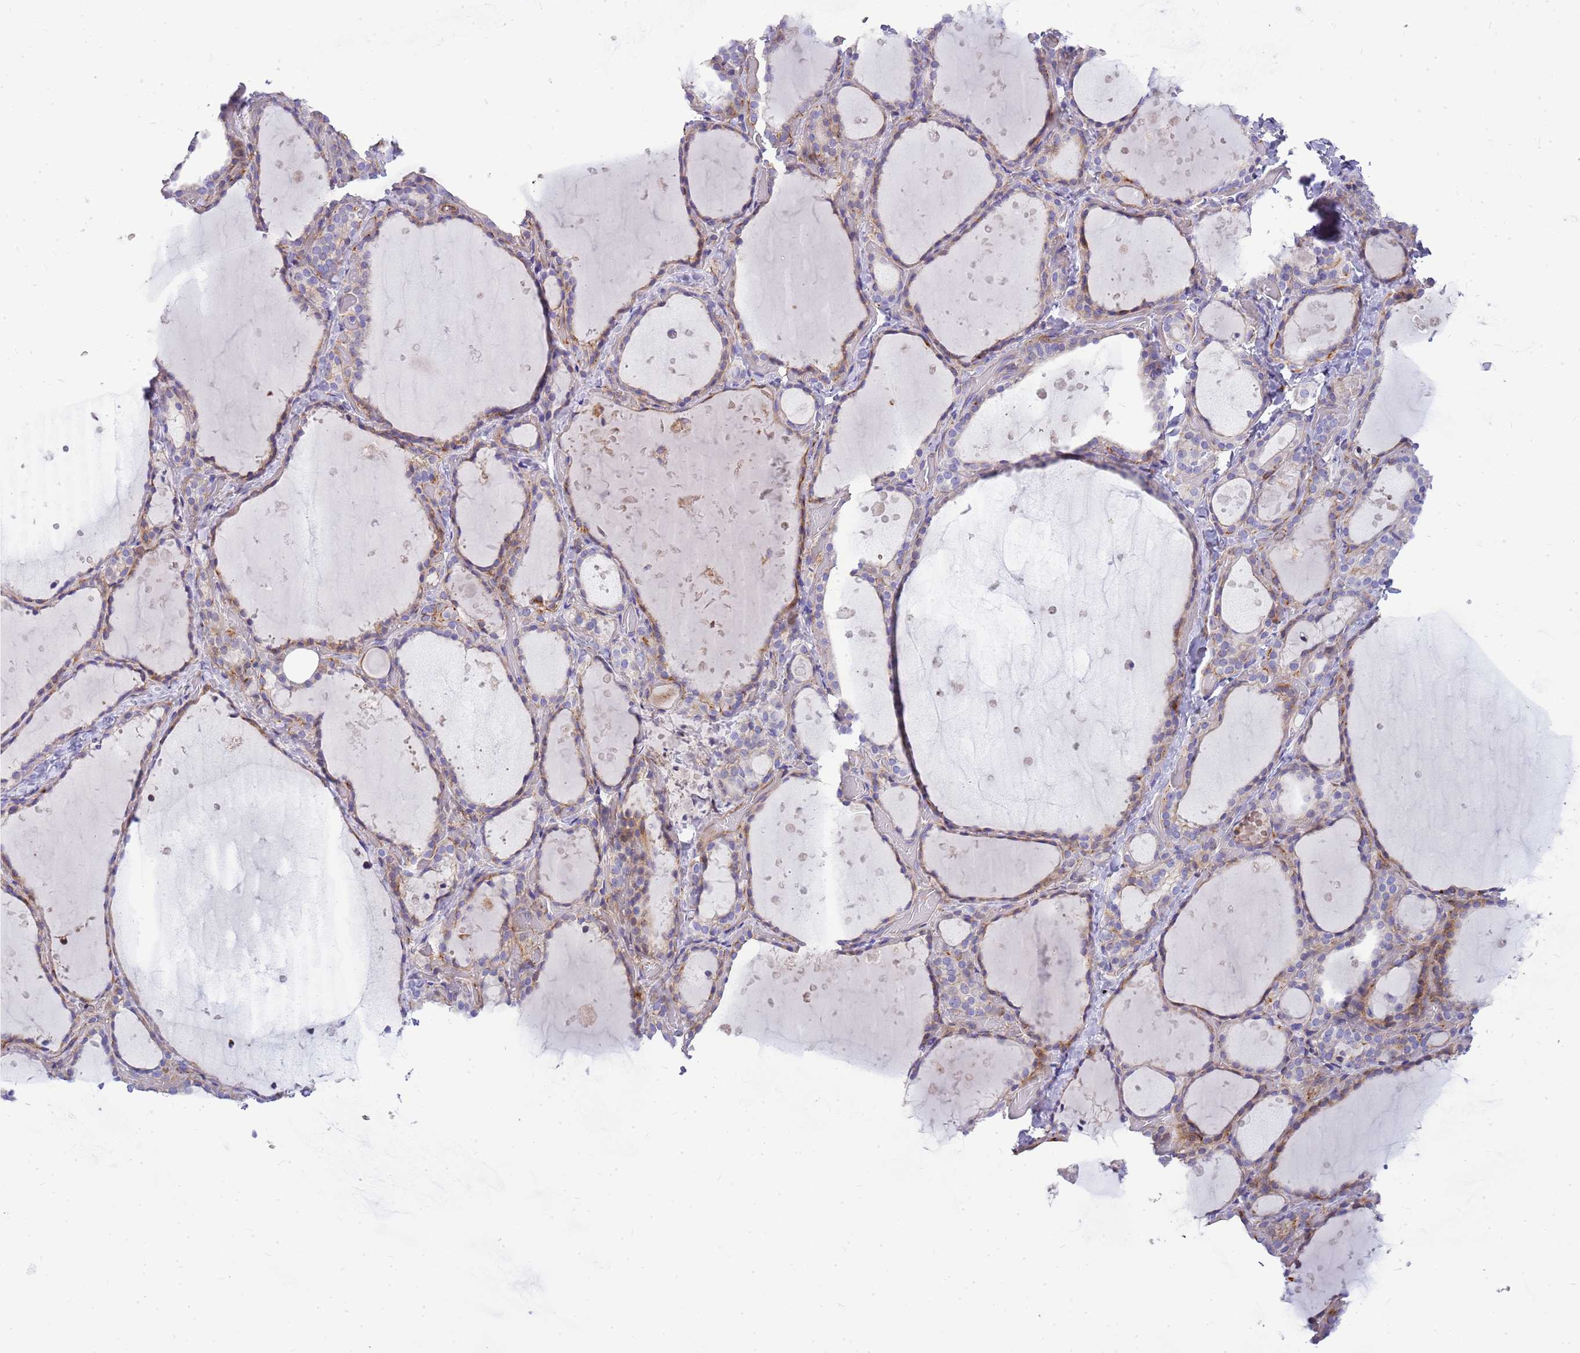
{"staining": {"intensity": "negative", "quantity": "none", "location": "none"}, "tissue": "thyroid gland", "cell_type": "Glandular cells", "image_type": "normal", "snomed": [{"axis": "morphology", "description": "Normal tissue, NOS"}, {"axis": "topography", "description": "Thyroid gland"}], "caption": "Thyroid gland stained for a protein using IHC shows no positivity glandular cells.", "gene": "ZDHHC1", "patient": {"sex": "female", "age": 44}}